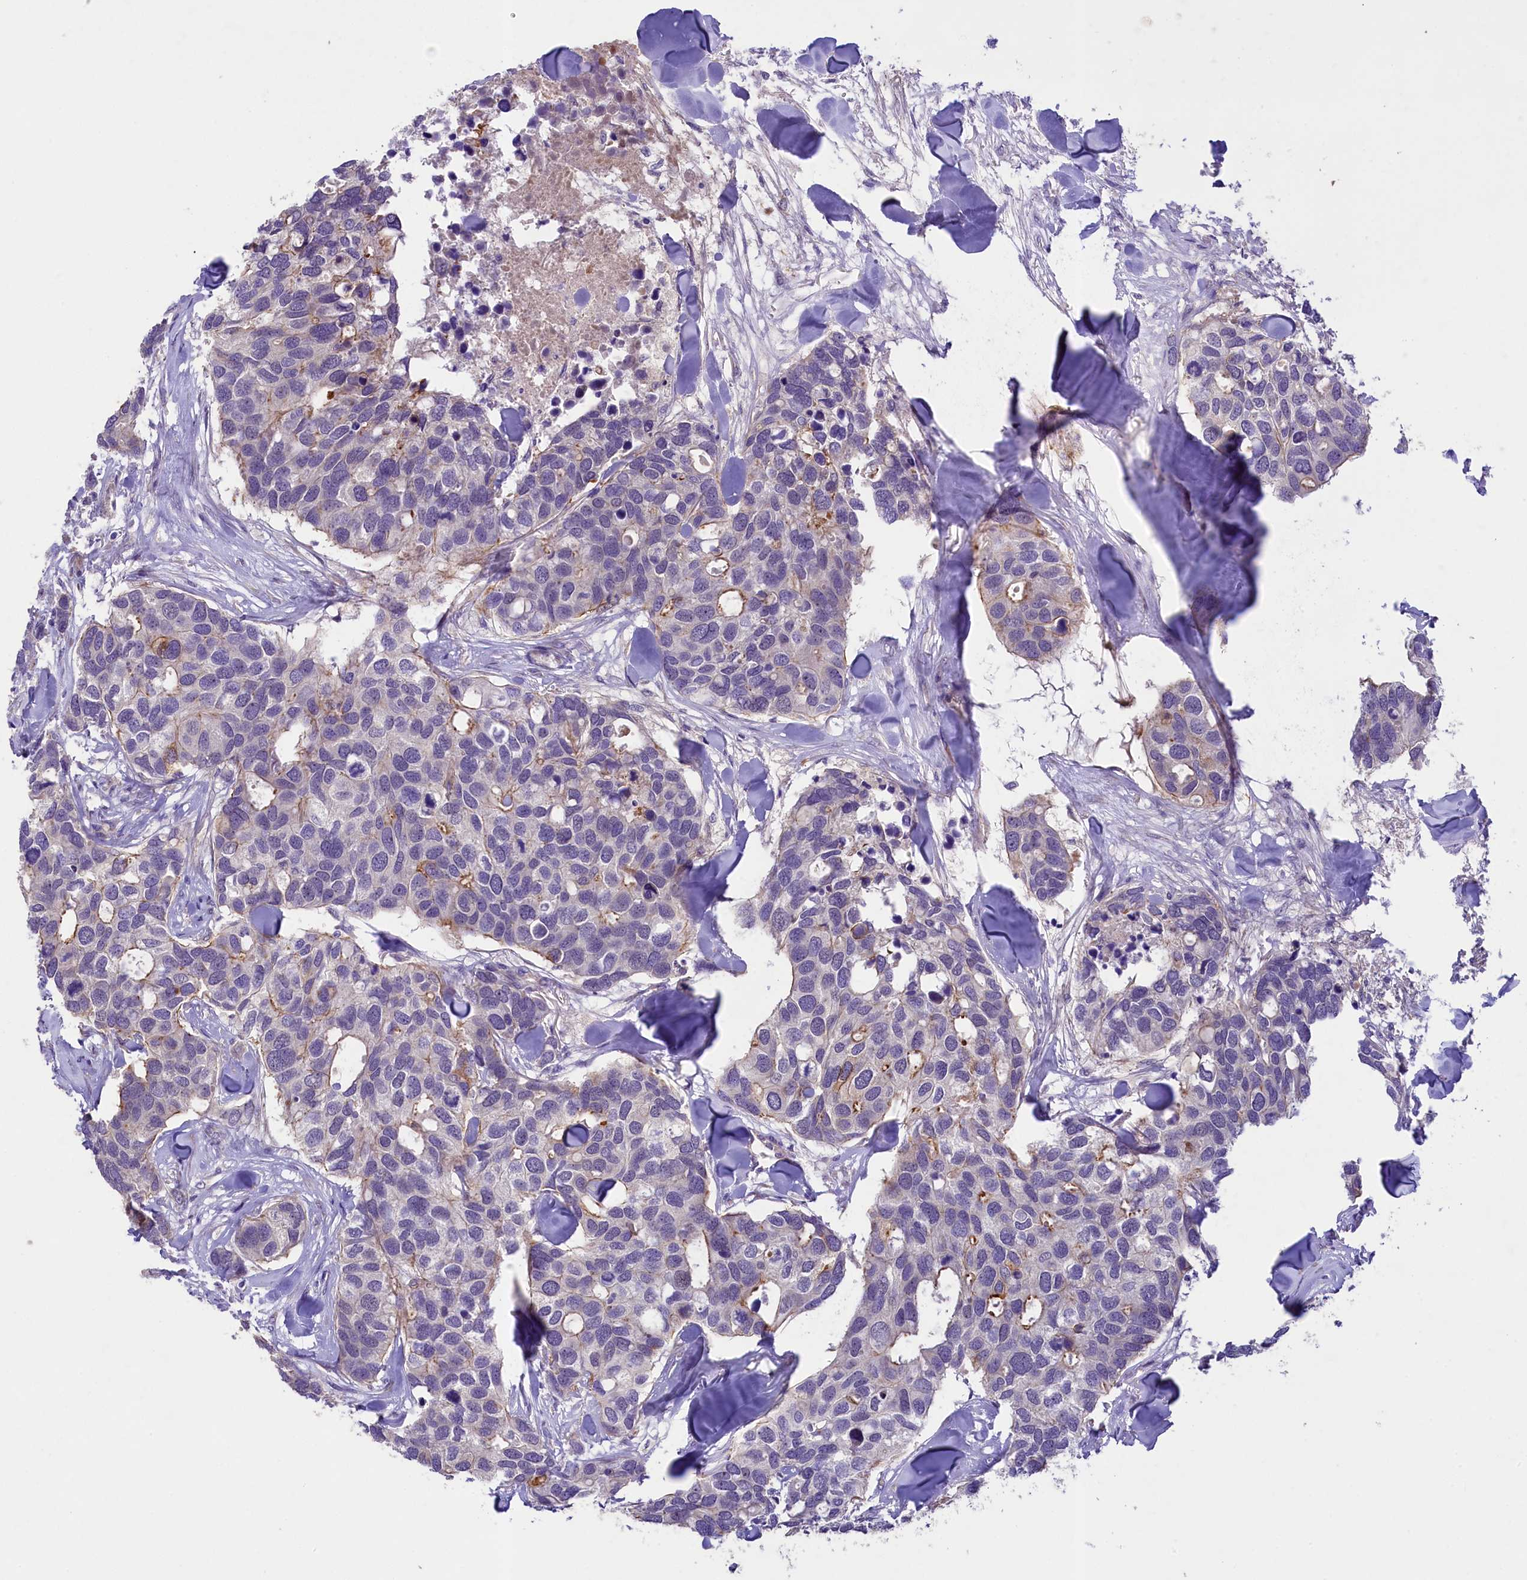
{"staining": {"intensity": "negative", "quantity": "none", "location": "none"}, "tissue": "breast cancer", "cell_type": "Tumor cells", "image_type": "cancer", "snomed": [{"axis": "morphology", "description": "Duct carcinoma"}, {"axis": "topography", "description": "Breast"}], "caption": "Immunohistochemistry (IHC) histopathology image of neoplastic tissue: infiltrating ductal carcinoma (breast) stained with DAB demonstrates no significant protein staining in tumor cells.", "gene": "UBXN6", "patient": {"sex": "female", "age": 83}}